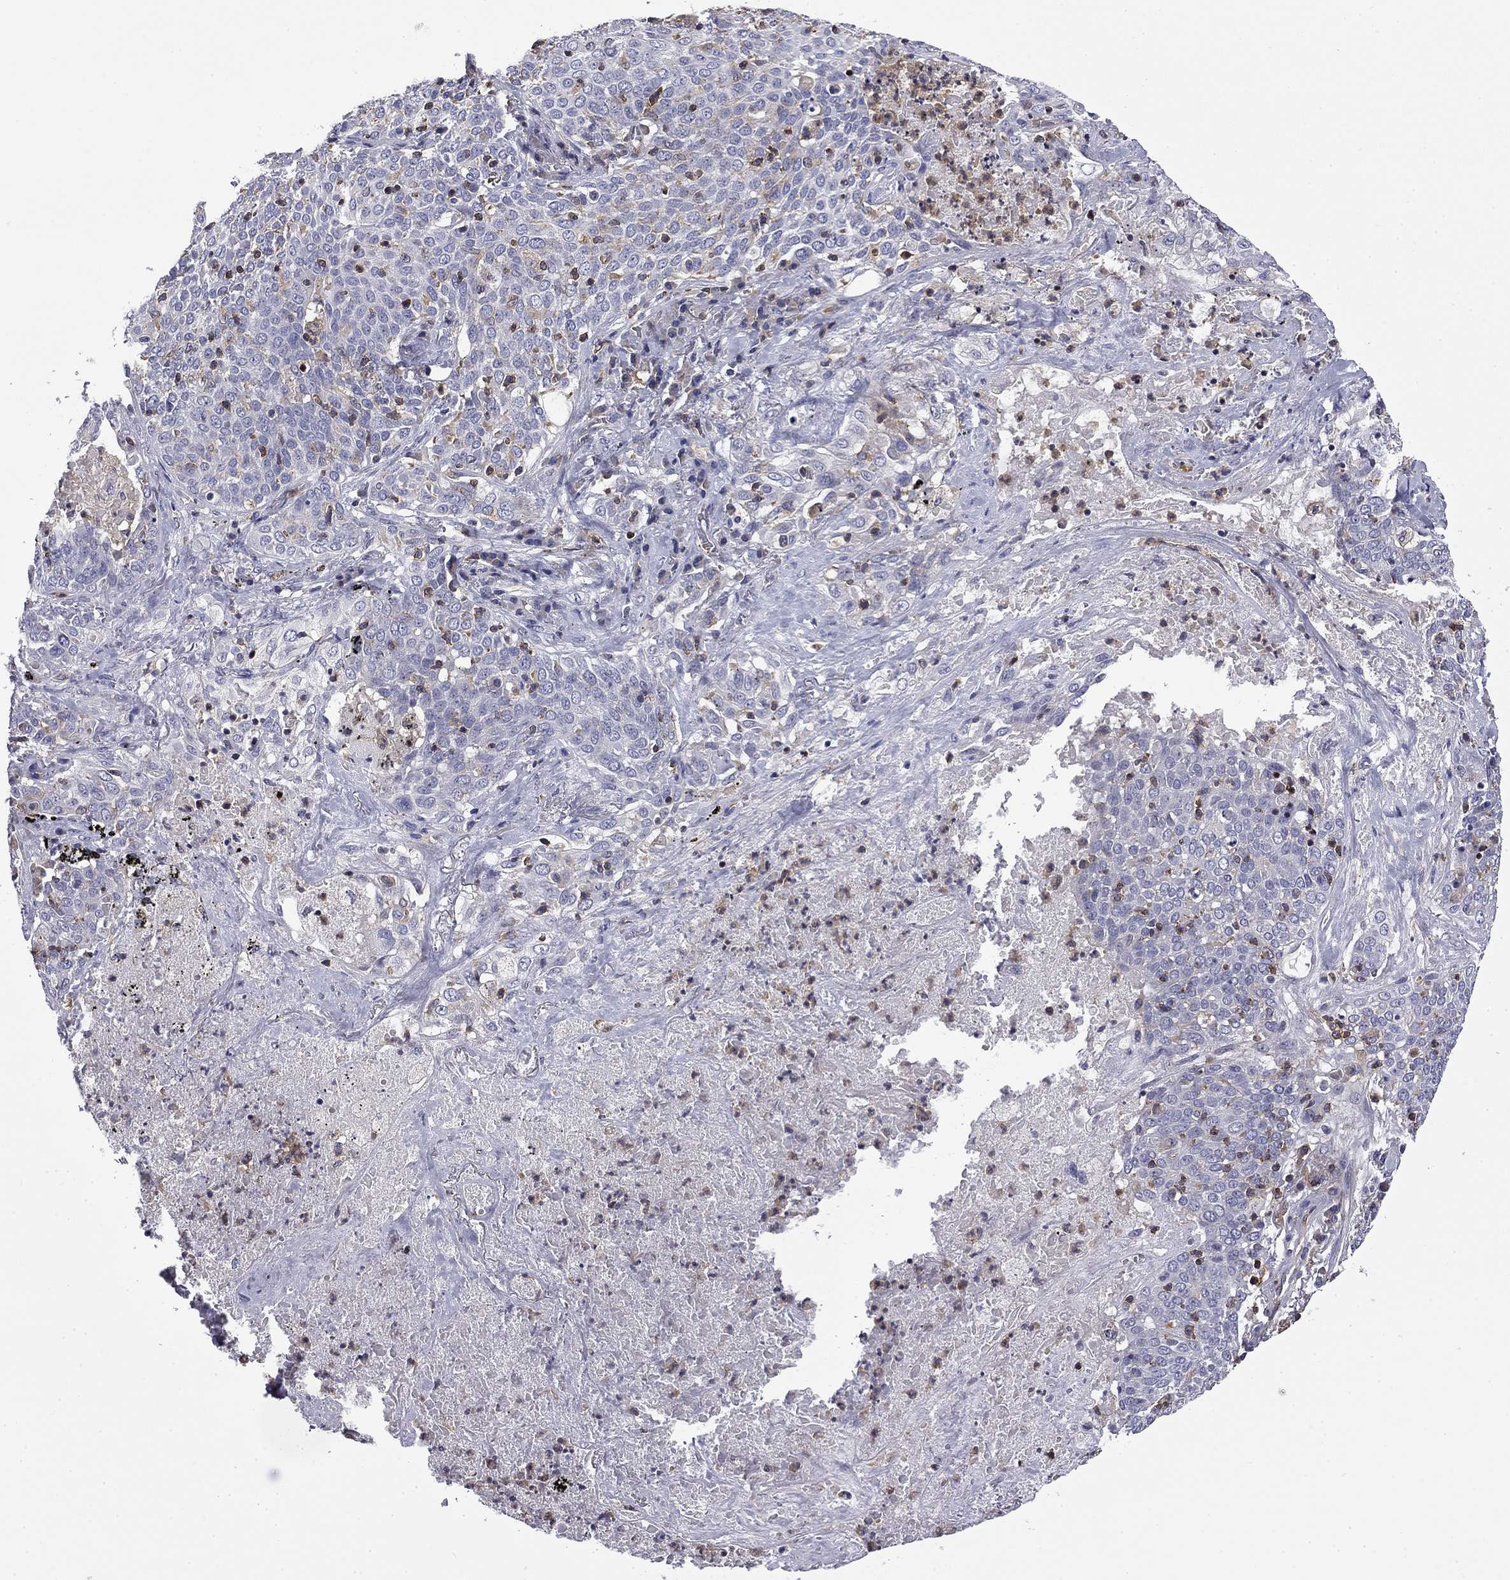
{"staining": {"intensity": "negative", "quantity": "none", "location": "none"}, "tissue": "lung cancer", "cell_type": "Tumor cells", "image_type": "cancer", "snomed": [{"axis": "morphology", "description": "Squamous cell carcinoma, NOS"}, {"axis": "topography", "description": "Lung"}], "caption": "The micrograph reveals no staining of tumor cells in lung cancer (squamous cell carcinoma).", "gene": "ARHGAP45", "patient": {"sex": "male", "age": 82}}